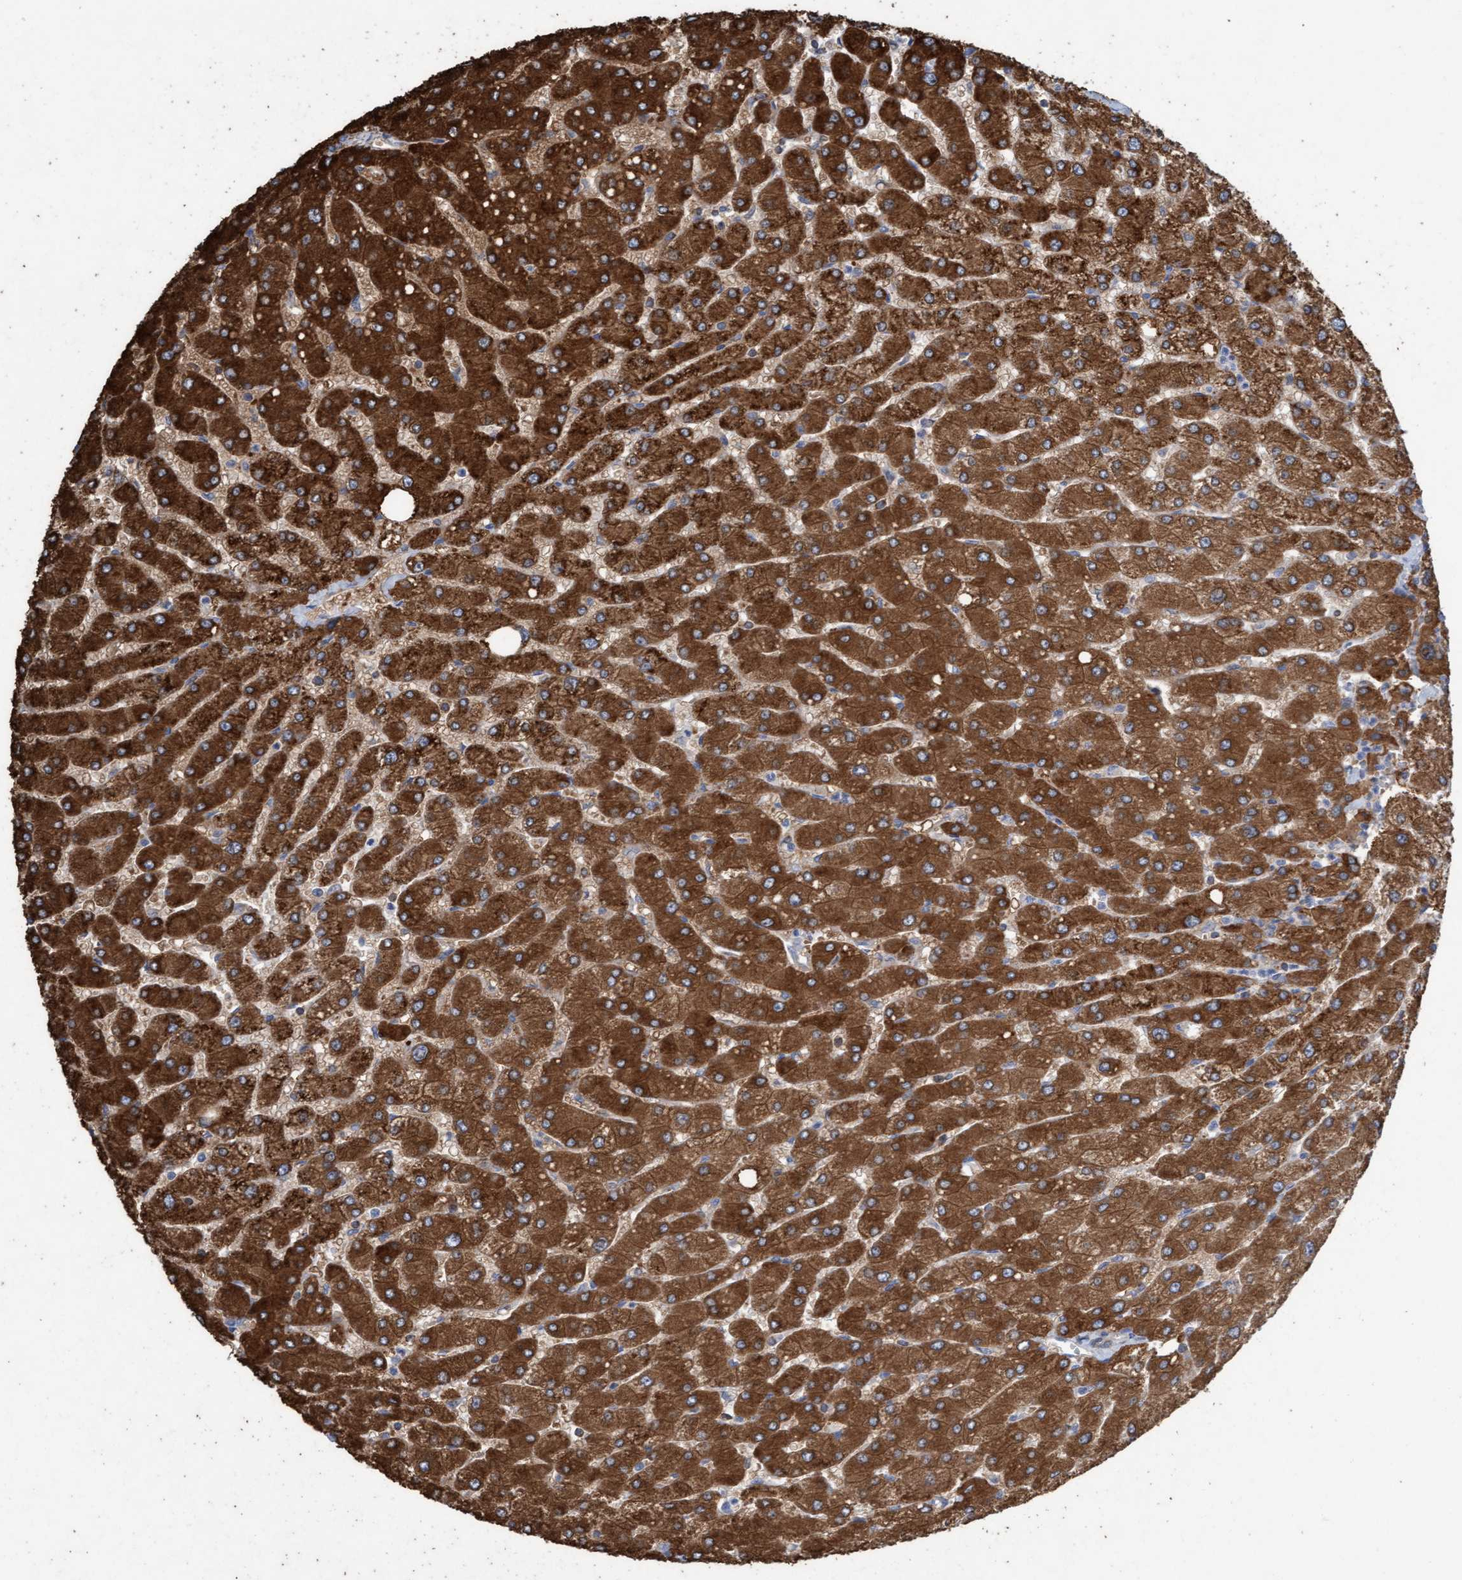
{"staining": {"intensity": "weak", "quantity": ">75%", "location": "cytoplasmic/membranous"}, "tissue": "liver", "cell_type": "Cholangiocytes", "image_type": "normal", "snomed": [{"axis": "morphology", "description": "Normal tissue, NOS"}, {"axis": "topography", "description": "Liver"}], "caption": "Immunohistochemistry staining of normal liver, which reveals low levels of weak cytoplasmic/membranous expression in about >75% of cholangiocytes indicating weak cytoplasmic/membranous protein staining. The staining was performed using DAB (3,3'-diaminobenzidine) (brown) for protein detection and nuclei were counterstained in hematoxylin (blue).", "gene": "SIGIRR", "patient": {"sex": "male", "age": 55}}